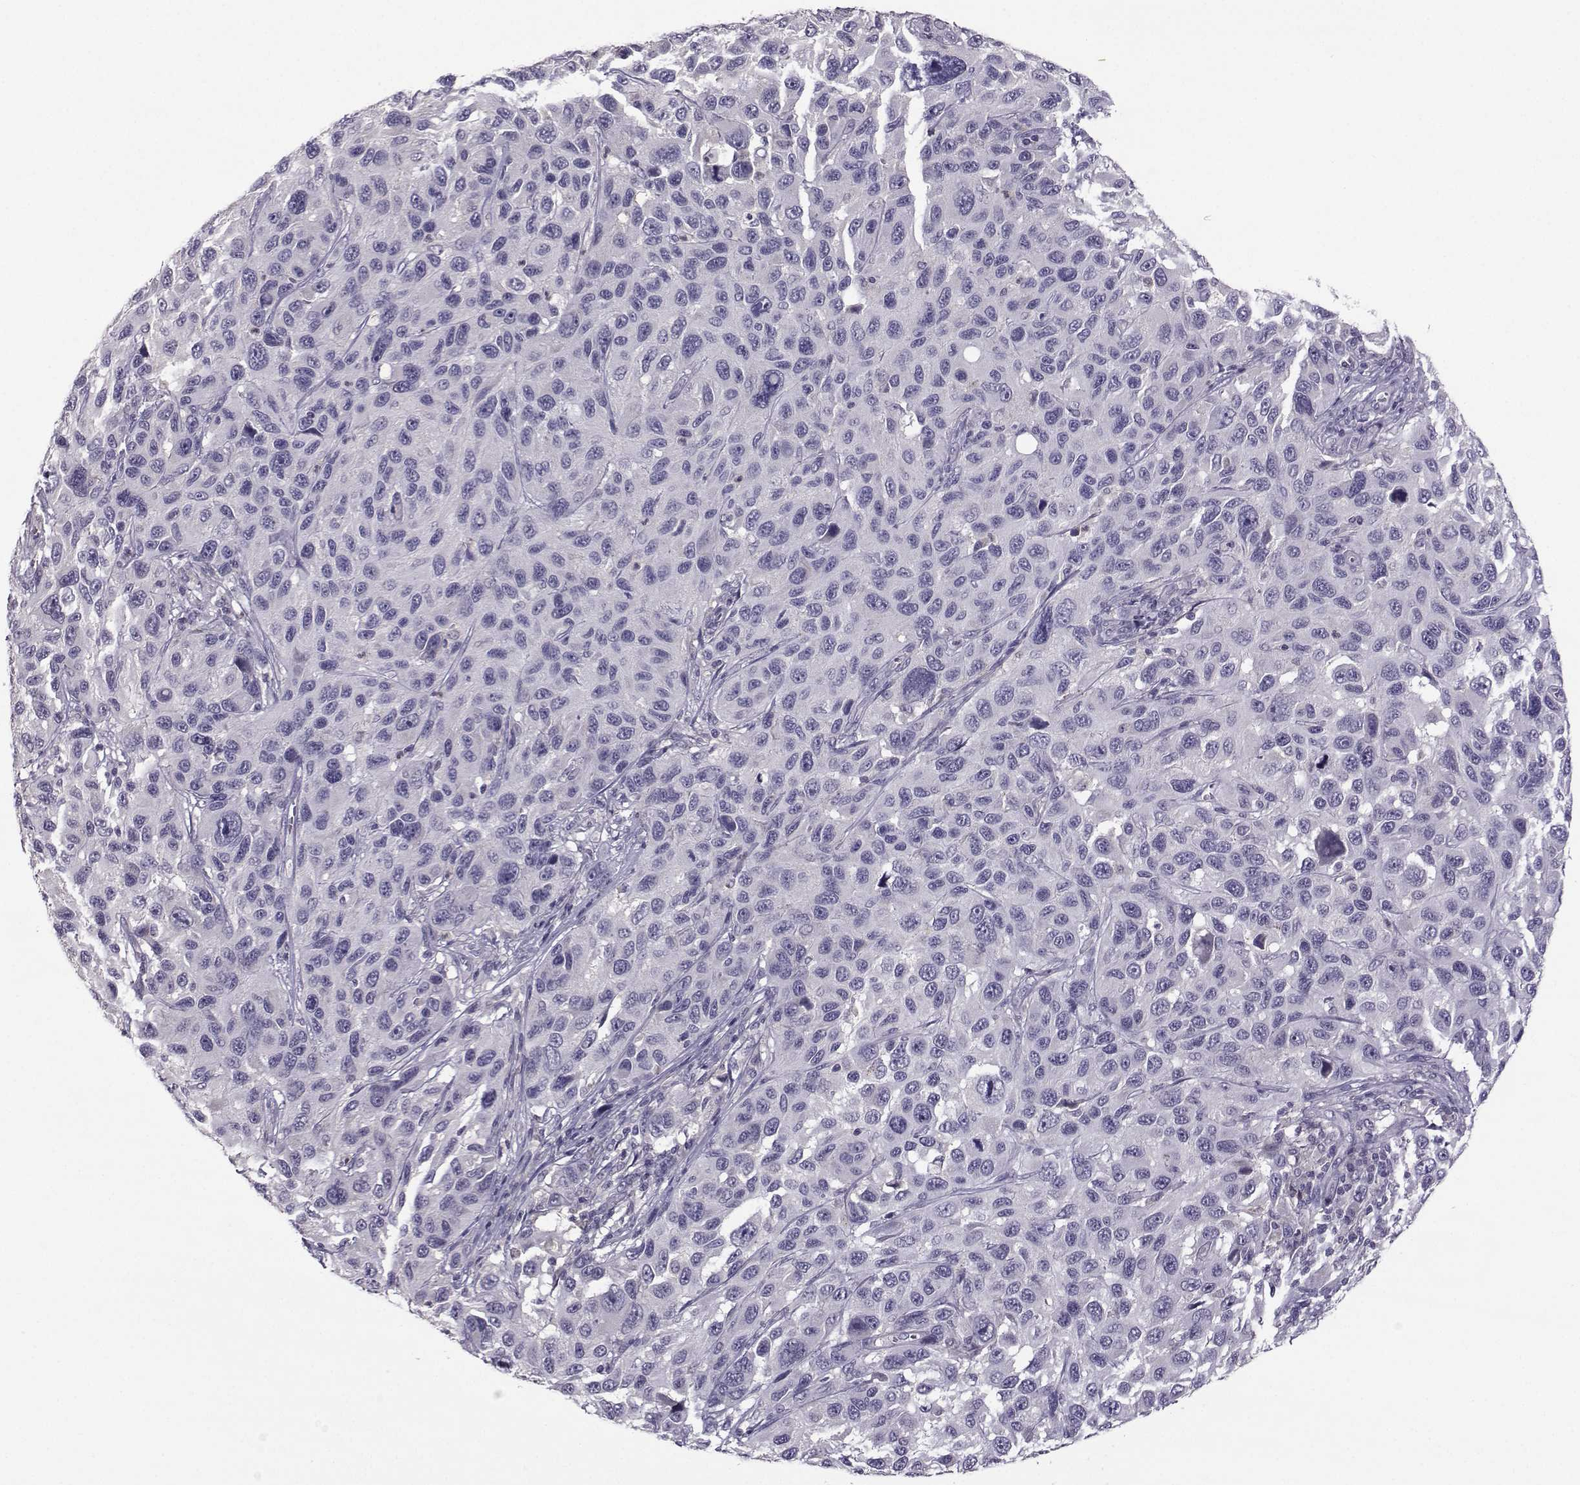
{"staining": {"intensity": "negative", "quantity": "none", "location": "none"}, "tissue": "melanoma", "cell_type": "Tumor cells", "image_type": "cancer", "snomed": [{"axis": "morphology", "description": "Malignant melanoma, NOS"}, {"axis": "topography", "description": "Skin"}], "caption": "Protein analysis of melanoma reveals no significant positivity in tumor cells.", "gene": "FCAMR", "patient": {"sex": "male", "age": 53}}